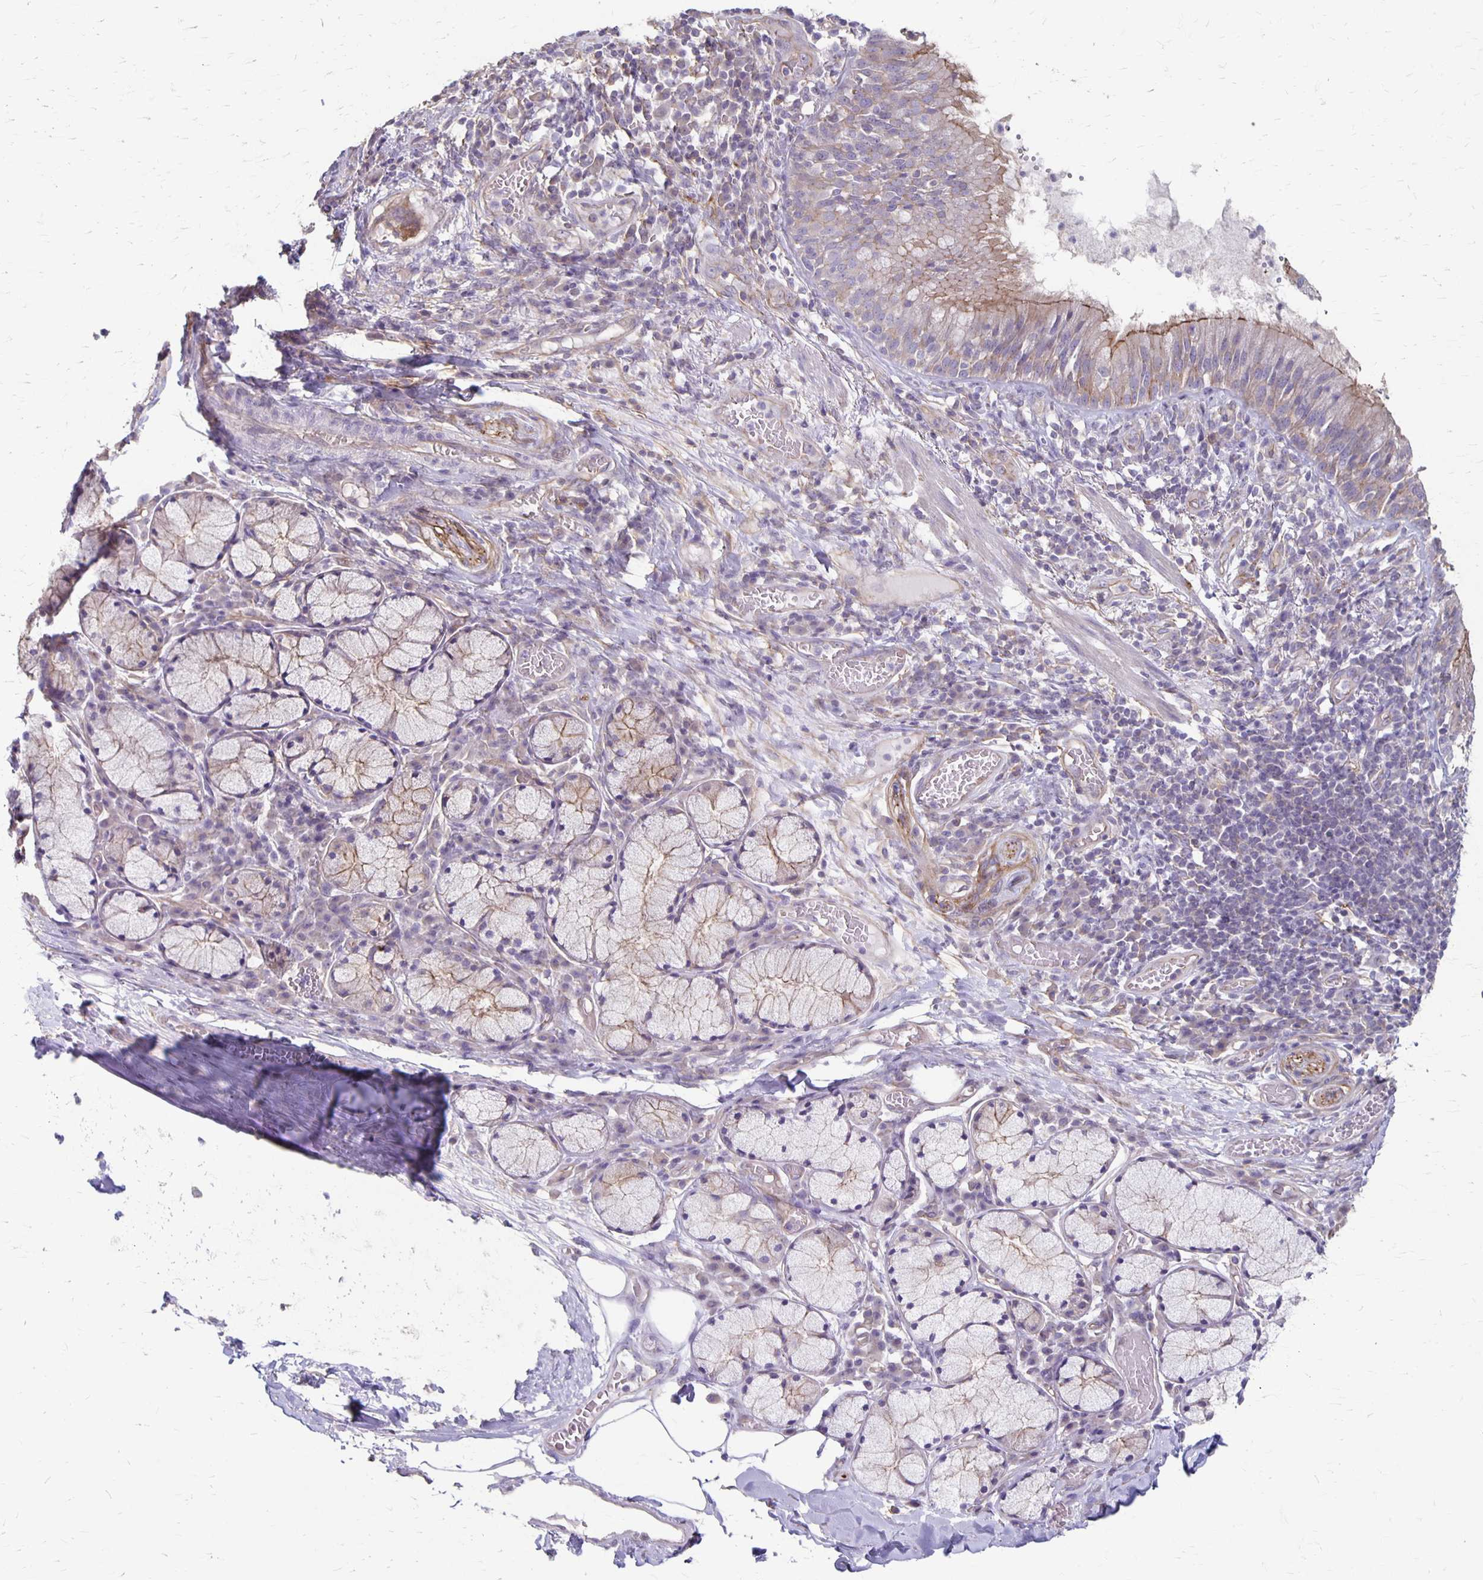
{"staining": {"intensity": "negative", "quantity": "none", "location": "none"}, "tissue": "adipose tissue", "cell_type": "Adipocytes", "image_type": "normal", "snomed": [{"axis": "morphology", "description": "Normal tissue, NOS"}, {"axis": "topography", "description": "Cartilage tissue"}, {"axis": "topography", "description": "Bronchus"}], "caption": "Benign adipose tissue was stained to show a protein in brown. There is no significant staining in adipocytes. (DAB (3,3'-diaminobenzidine) immunohistochemistry visualized using brightfield microscopy, high magnification).", "gene": "PPP1R3E", "patient": {"sex": "male", "age": 56}}